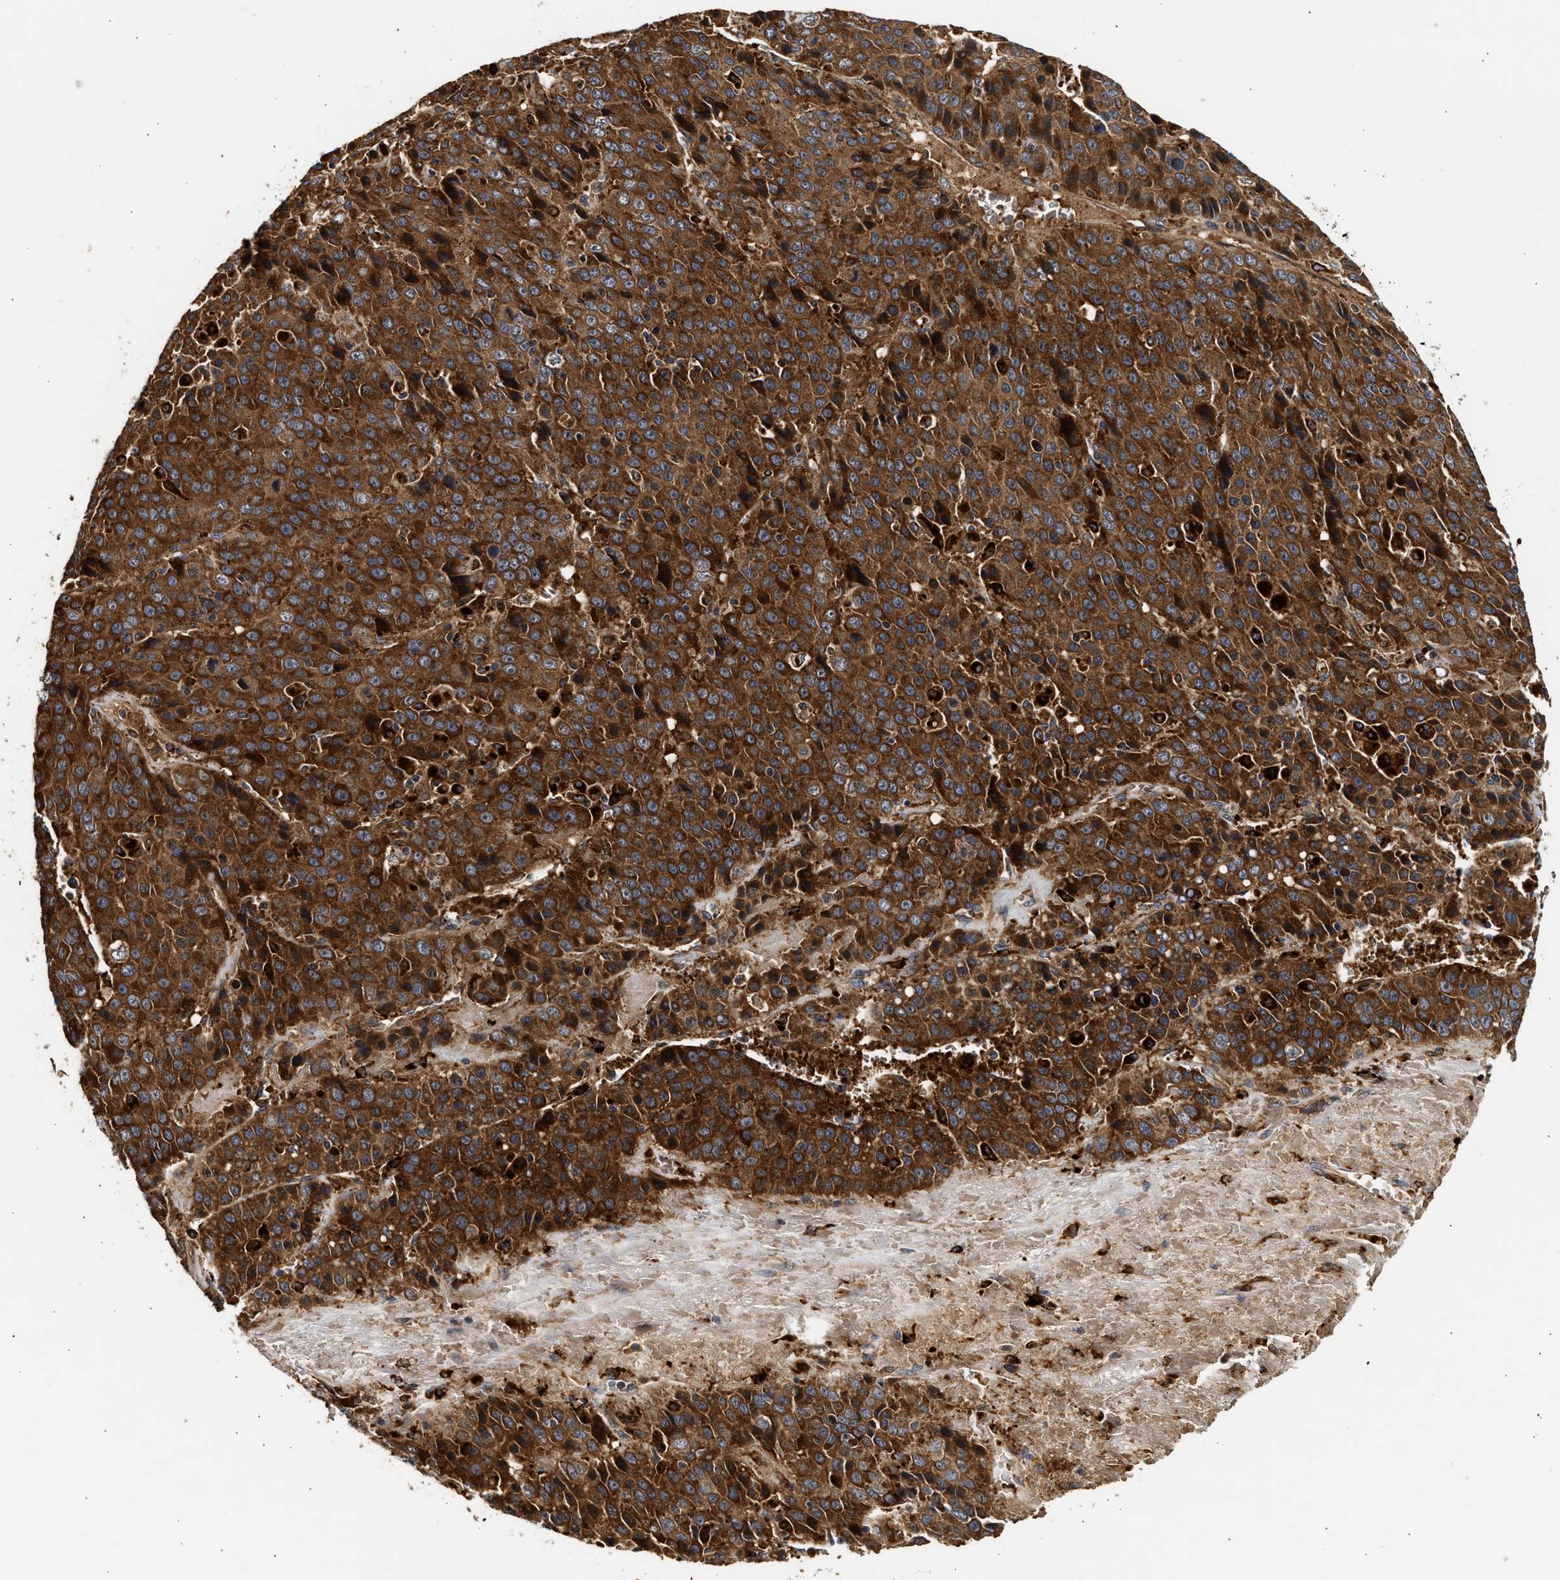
{"staining": {"intensity": "strong", "quantity": ">75%", "location": "cytoplasmic/membranous"}, "tissue": "liver cancer", "cell_type": "Tumor cells", "image_type": "cancer", "snomed": [{"axis": "morphology", "description": "Carcinoma, Hepatocellular, NOS"}, {"axis": "topography", "description": "Liver"}], "caption": "Tumor cells exhibit high levels of strong cytoplasmic/membranous expression in approximately >75% of cells in human liver cancer (hepatocellular carcinoma). (DAB (3,3'-diaminobenzidine) IHC with brightfield microscopy, high magnification).", "gene": "PLD3", "patient": {"sex": "female", "age": 53}}